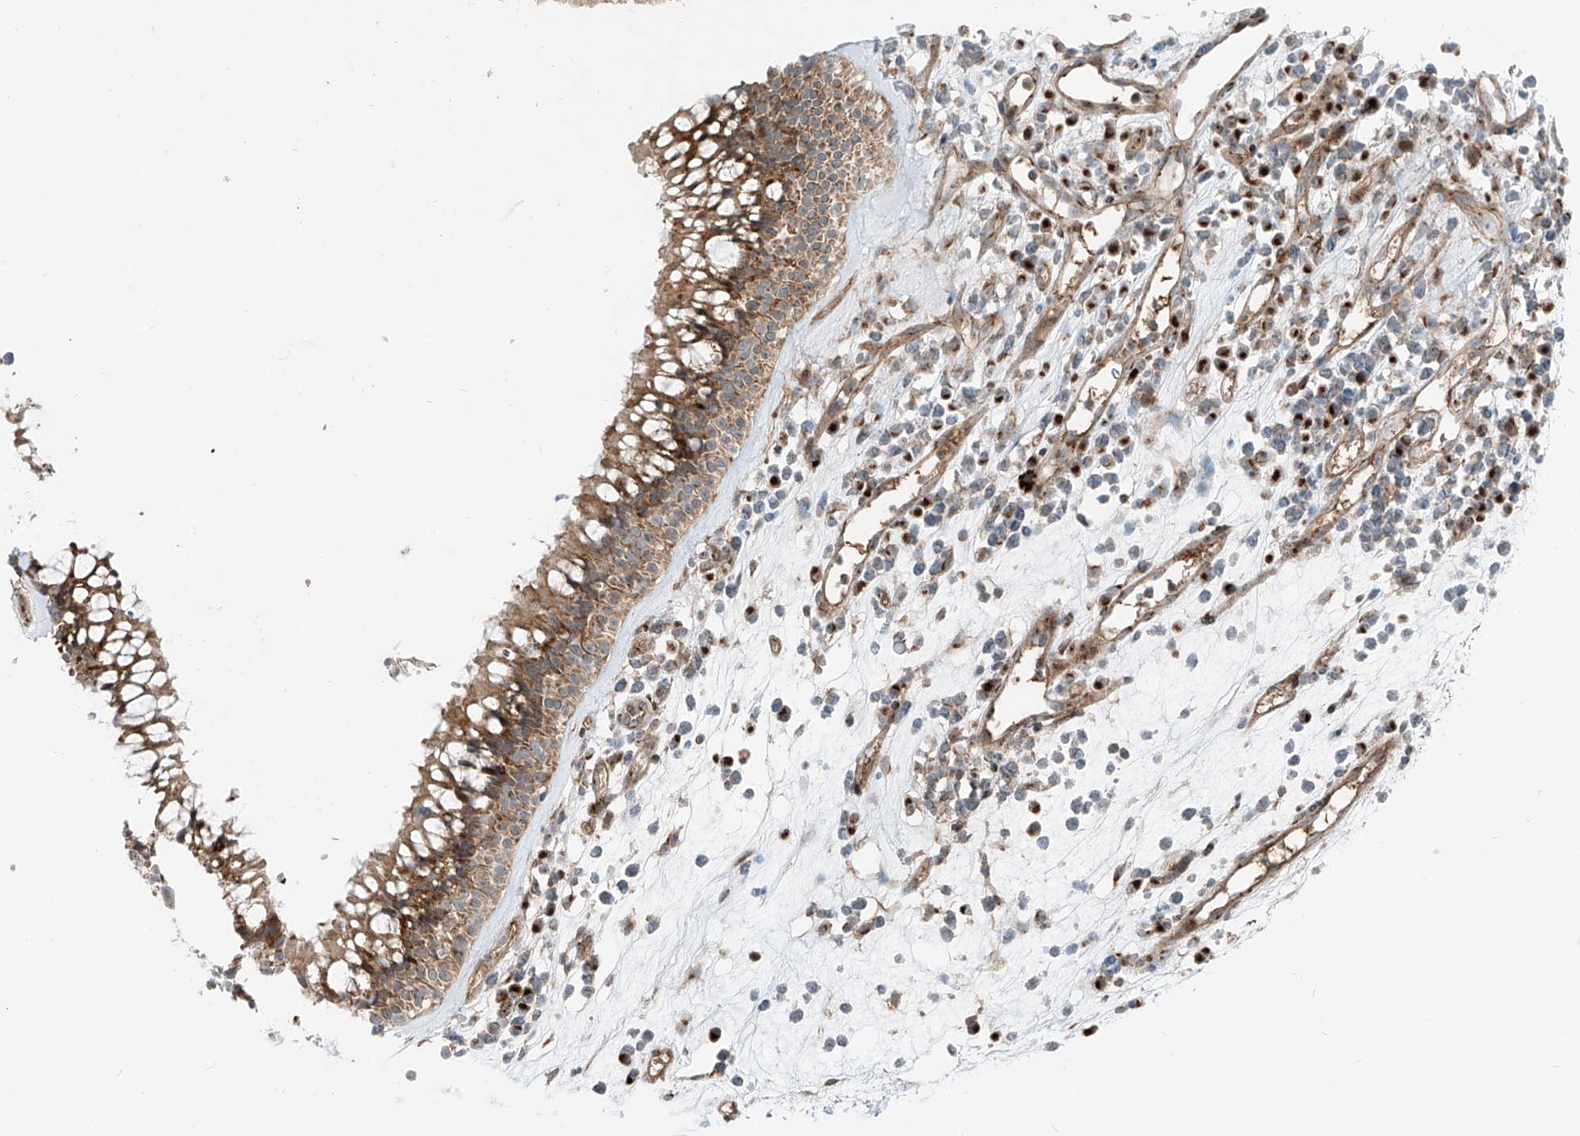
{"staining": {"intensity": "strong", "quantity": ">75%", "location": "cytoplasmic/membranous"}, "tissue": "nasopharynx", "cell_type": "Respiratory epithelial cells", "image_type": "normal", "snomed": [{"axis": "morphology", "description": "Normal tissue, NOS"}, {"axis": "morphology", "description": "Inflammation, NOS"}, {"axis": "morphology", "description": "Malignant melanoma, Metastatic site"}, {"axis": "topography", "description": "Nasopharynx"}], "caption": "A brown stain labels strong cytoplasmic/membranous expression of a protein in respiratory epithelial cells of benign nasopharynx. The protein of interest is stained brown, and the nuclei are stained in blue (DAB IHC with brightfield microscopy, high magnification).", "gene": "USP48", "patient": {"sex": "male", "age": 70}}